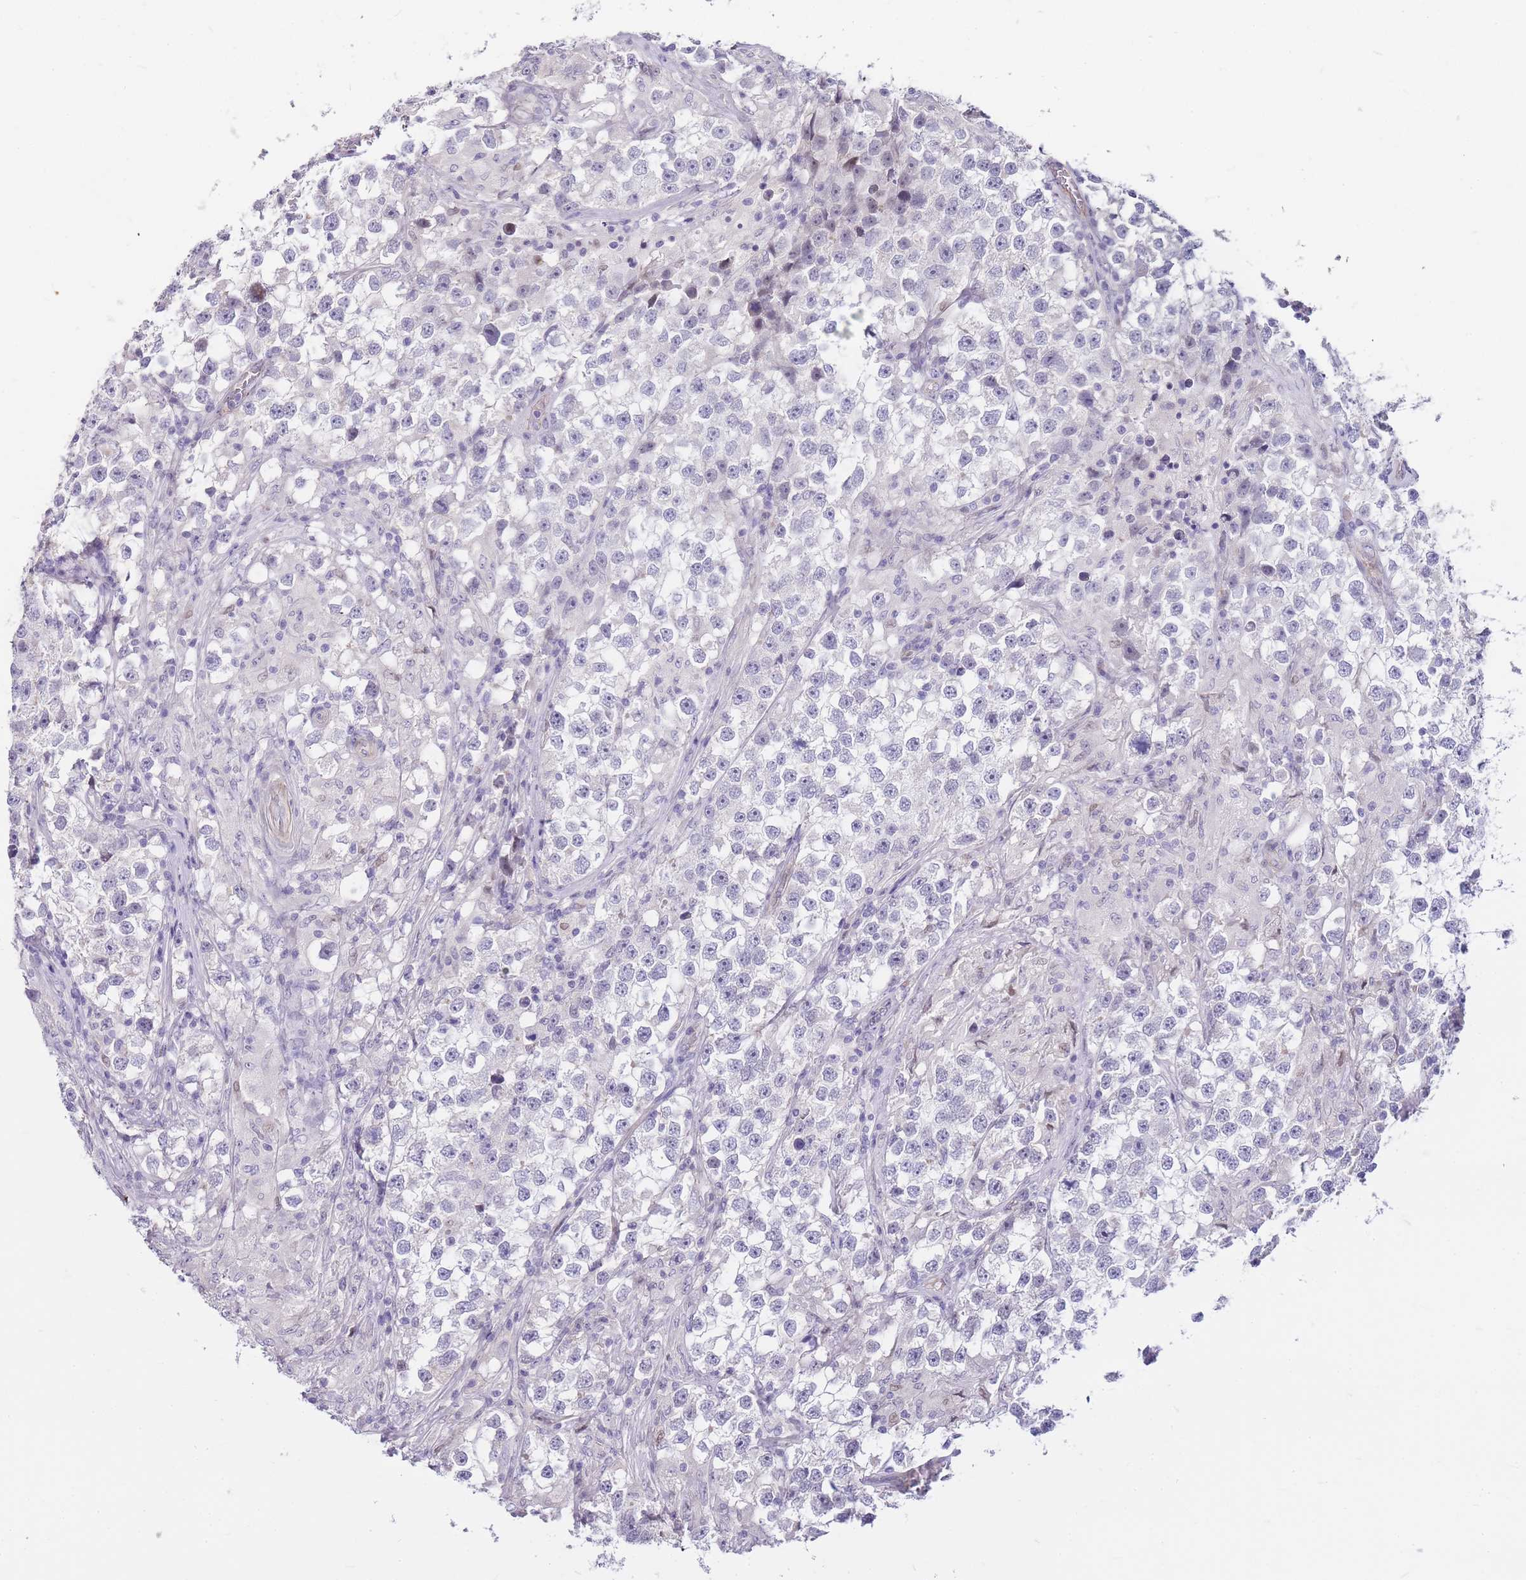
{"staining": {"intensity": "negative", "quantity": "none", "location": "none"}, "tissue": "testis cancer", "cell_type": "Tumor cells", "image_type": "cancer", "snomed": [{"axis": "morphology", "description": "Seminoma, NOS"}, {"axis": "topography", "description": "Testis"}], "caption": "Immunohistochemistry micrograph of testis seminoma stained for a protein (brown), which displays no expression in tumor cells.", "gene": "CLBA1", "patient": {"sex": "male", "age": 46}}